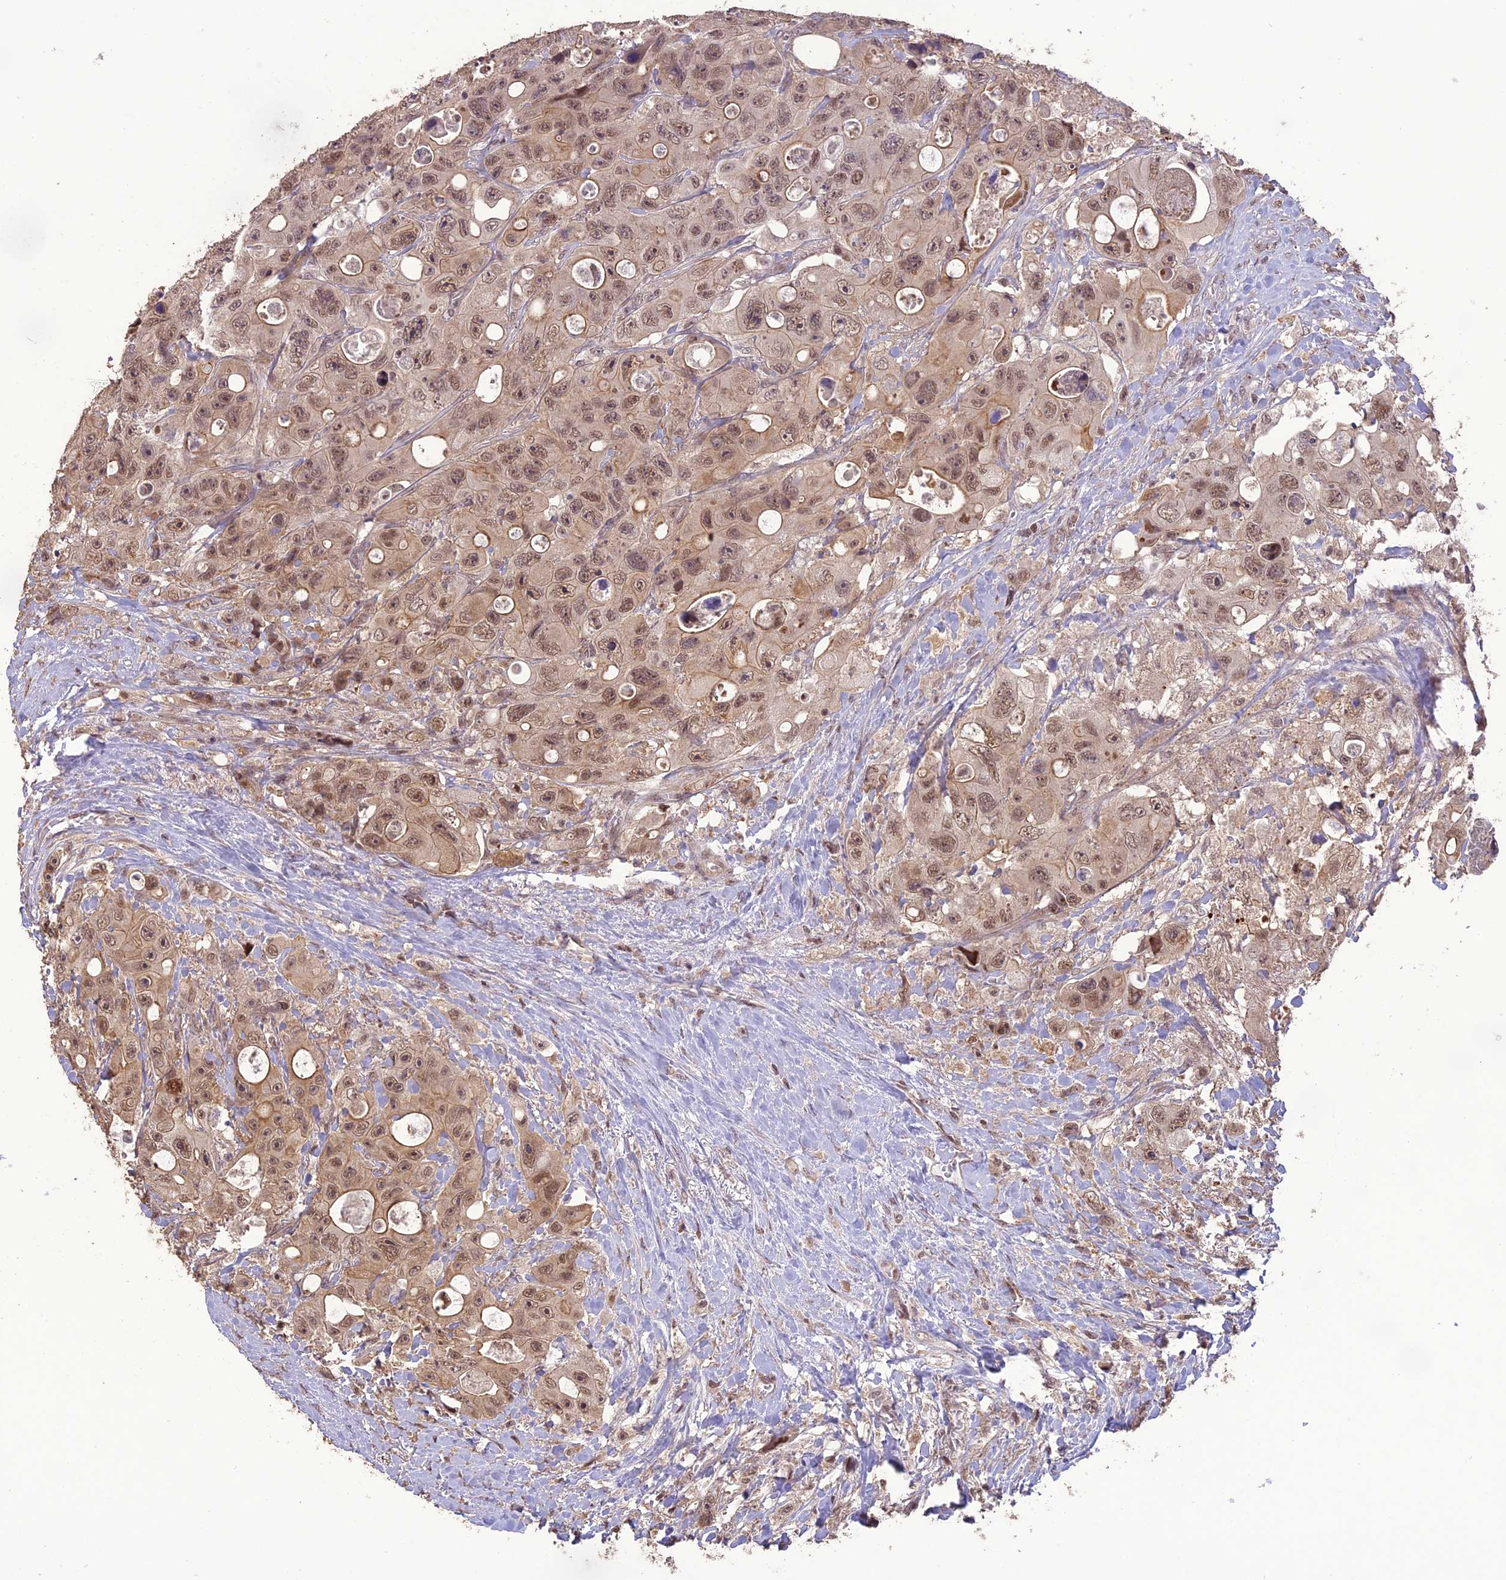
{"staining": {"intensity": "moderate", "quantity": ">75%", "location": "cytoplasmic/membranous,nuclear"}, "tissue": "colorectal cancer", "cell_type": "Tumor cells", "image_type": "cancer", "snomed": [{"axis": "morphology", "description": "Adenocarcinoma, NOS"}, {"axis": "topography", "description": "Colon"}], "caption": "This is a micrograph of immunohistochemistry staining of colorectal cancer (adenocarcinoma), which shows moderate staining in the cytoplasmic/membranous and nuclear of tumor cells.", "gene": "TIGD7", "patient": {"sex": "female", "age": 46}}